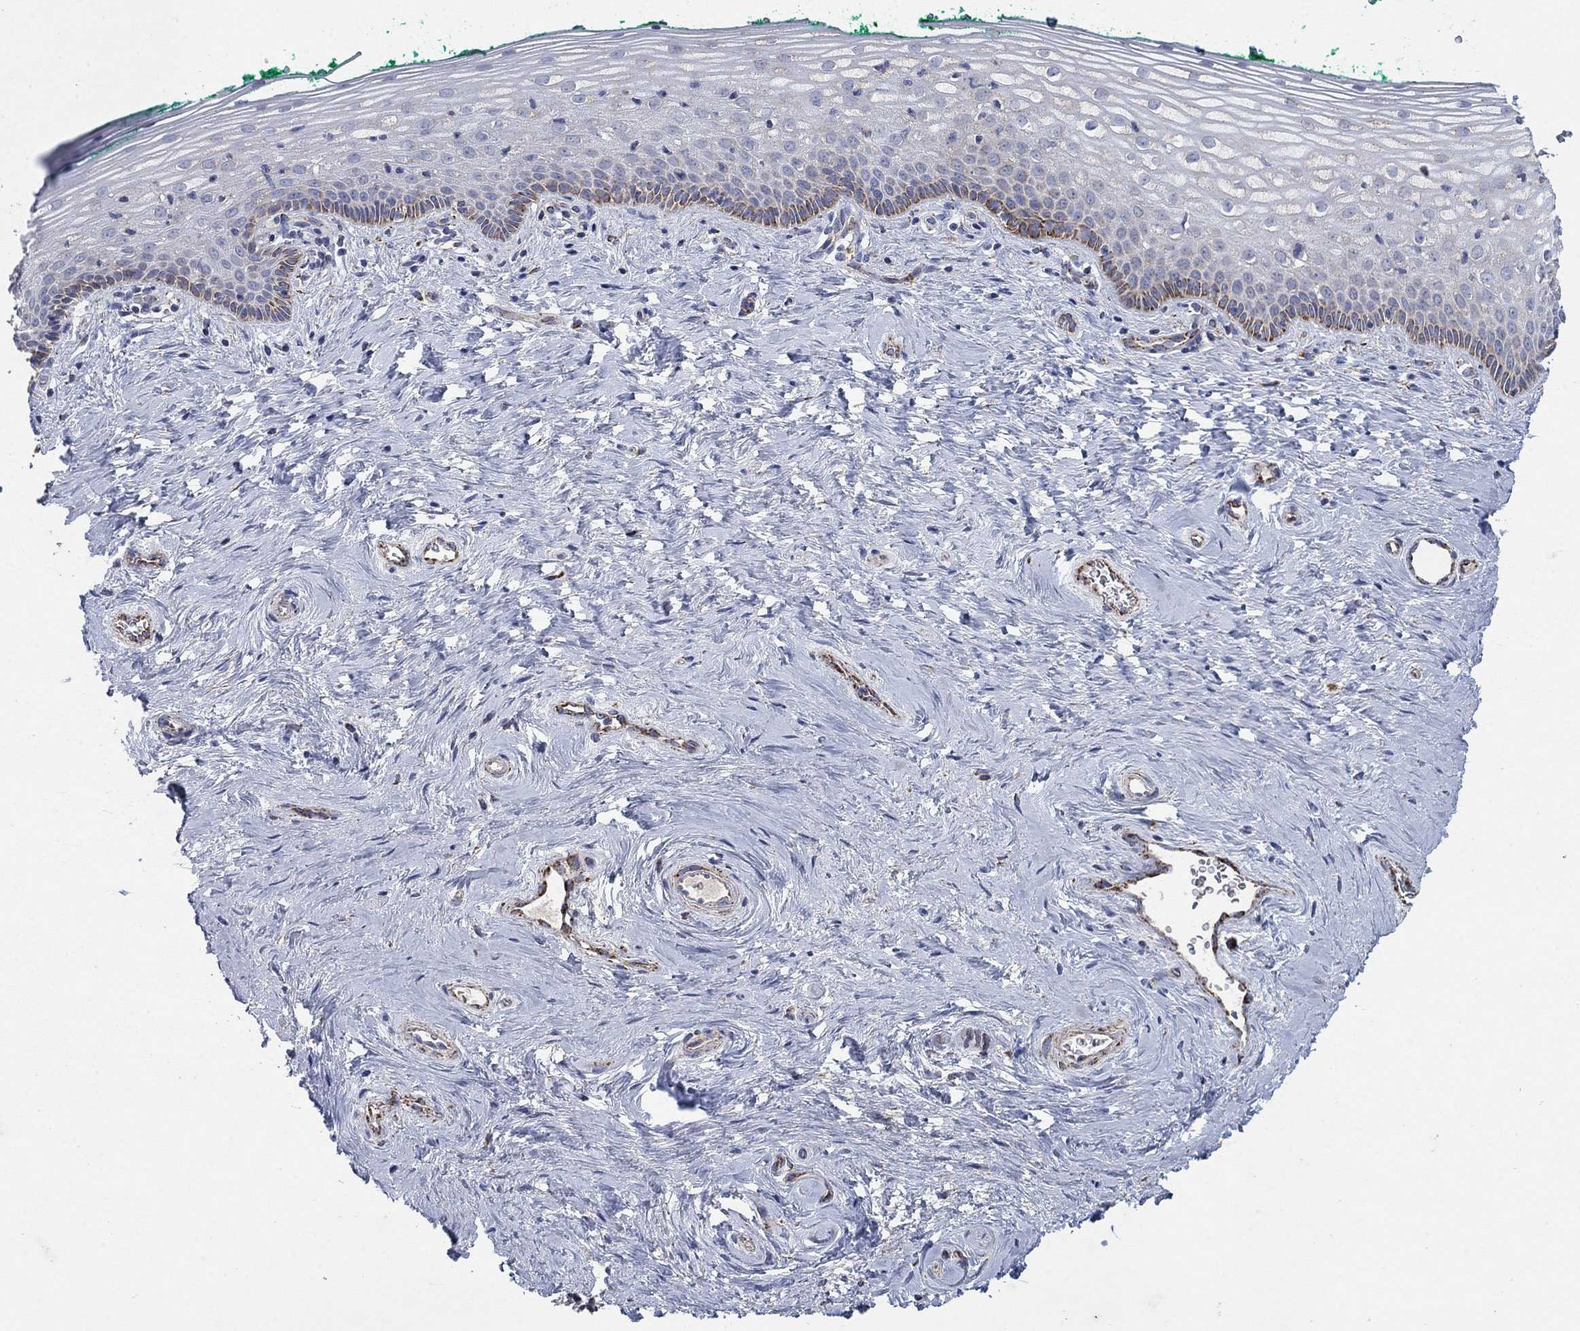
{"staining": {"intensity": "moderate", "quantity": "<25%", "location": "cytoplasmic/membranous"}, "tissue": "vagina", "cell_type": "Squamous epithelial cells", "image_type": "normal", "snomed": [{"axis": "morphology", "description": "Normal tissue, NOS"}, {"axis": "topography", "description": "Vagina"}], "caption": "IHC of unremarkable human vagina reveals low levels of moderate cytoplasmic/membranous expression in about <25% of squamous epithelial cells.", "gene": "PNPLA2", "patient": {"sex": "female", "age": 45}}